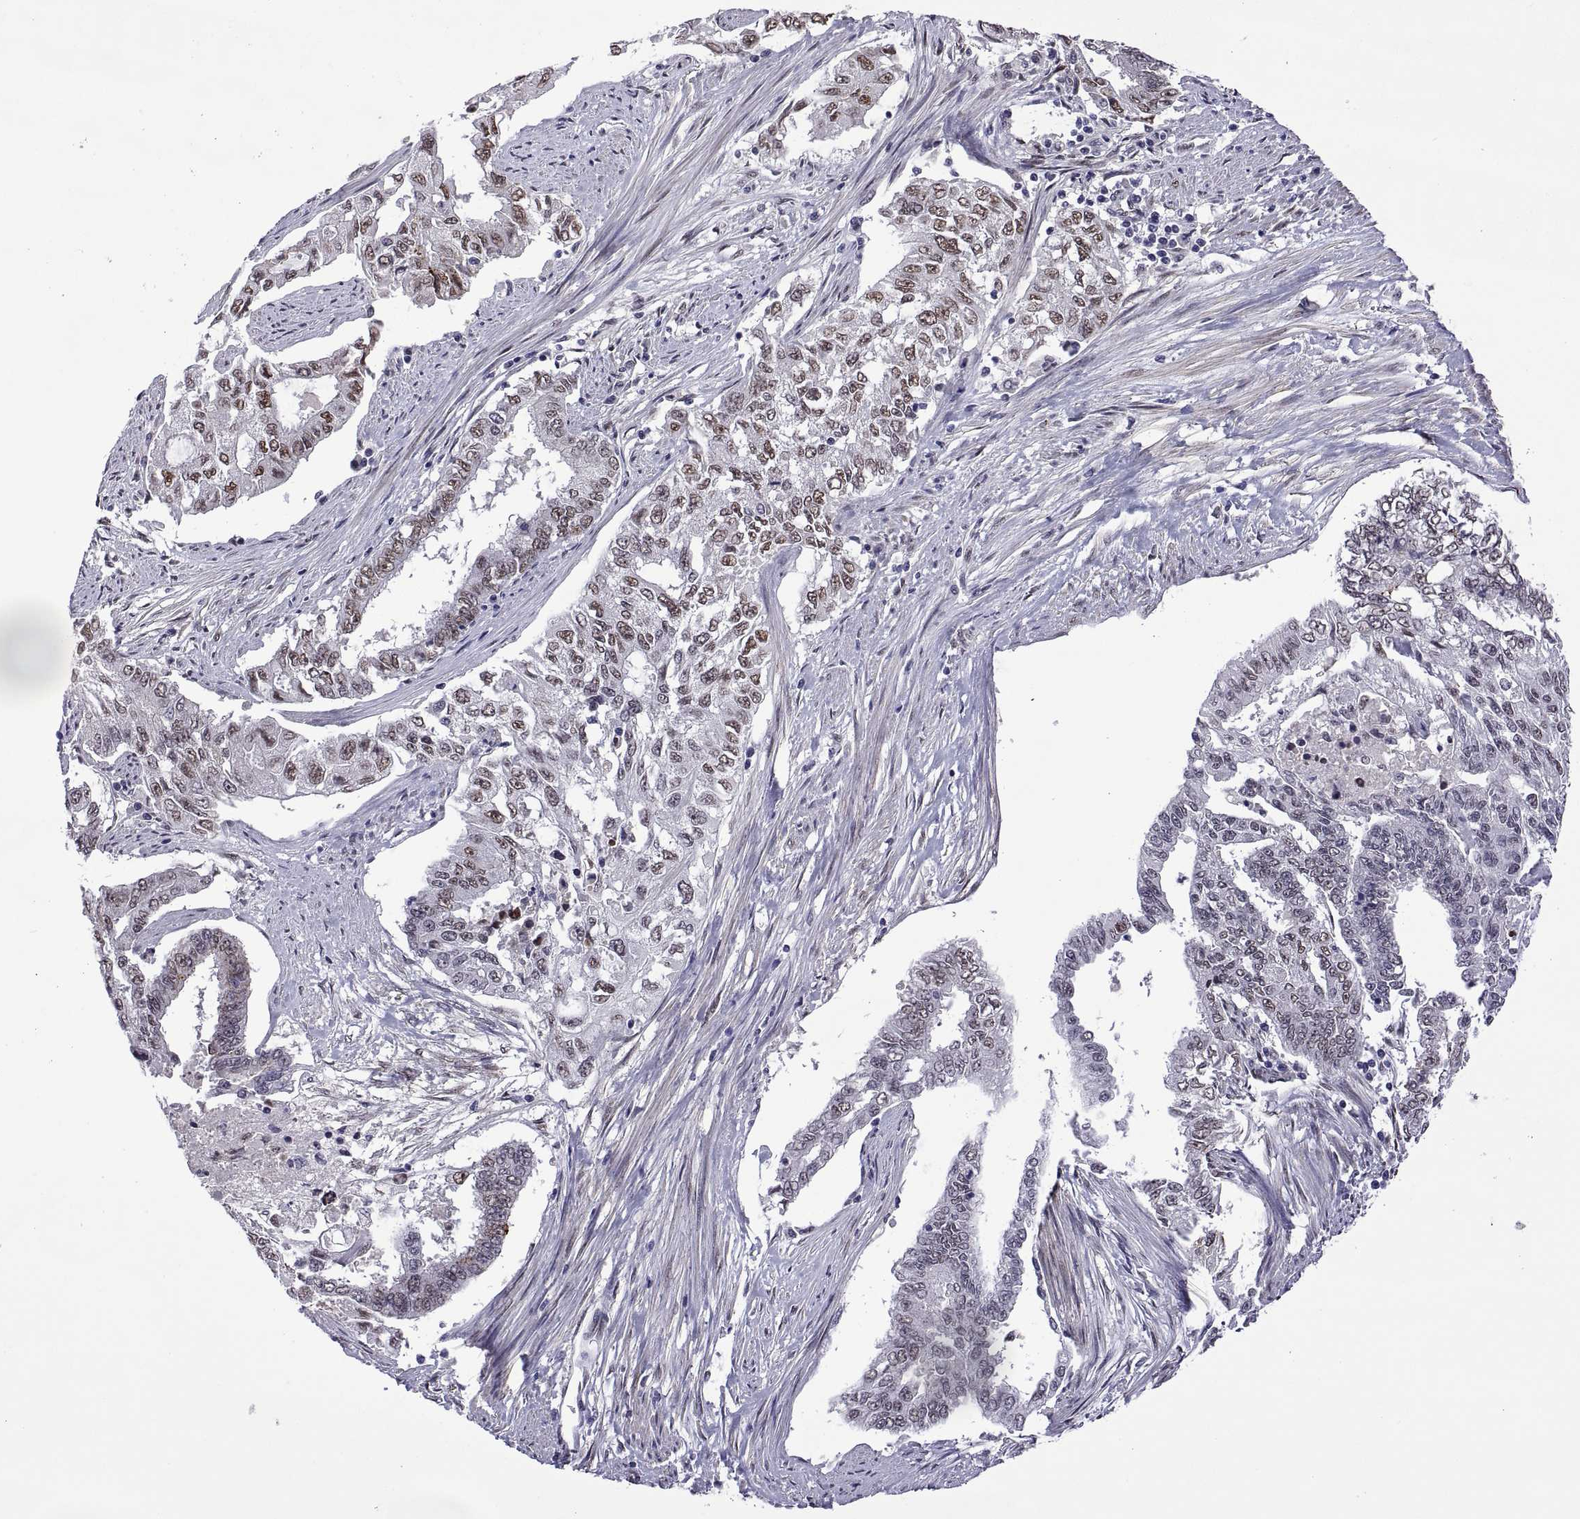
{"staining": {"intensity": "weak", "quantity": "25%-75%", "location": "nuclear"}, "tissue": "endometrial cancer", "cell_type": "Tumor cells", "image_type": "cancer", "snomed": [{"axis": "morphology", "description": "Adenocarcinoma, NOS"}, {"axis": "topography", "description": "Uterus"}], "caption": "This is an image of immunohistochemistry staining of endometrial cancer (adenocarcinoma), which shows weak staining in the nuclear of tumor cells.", "gene": "NR4A1", "patient": {"sex": "female", "age": 59}}